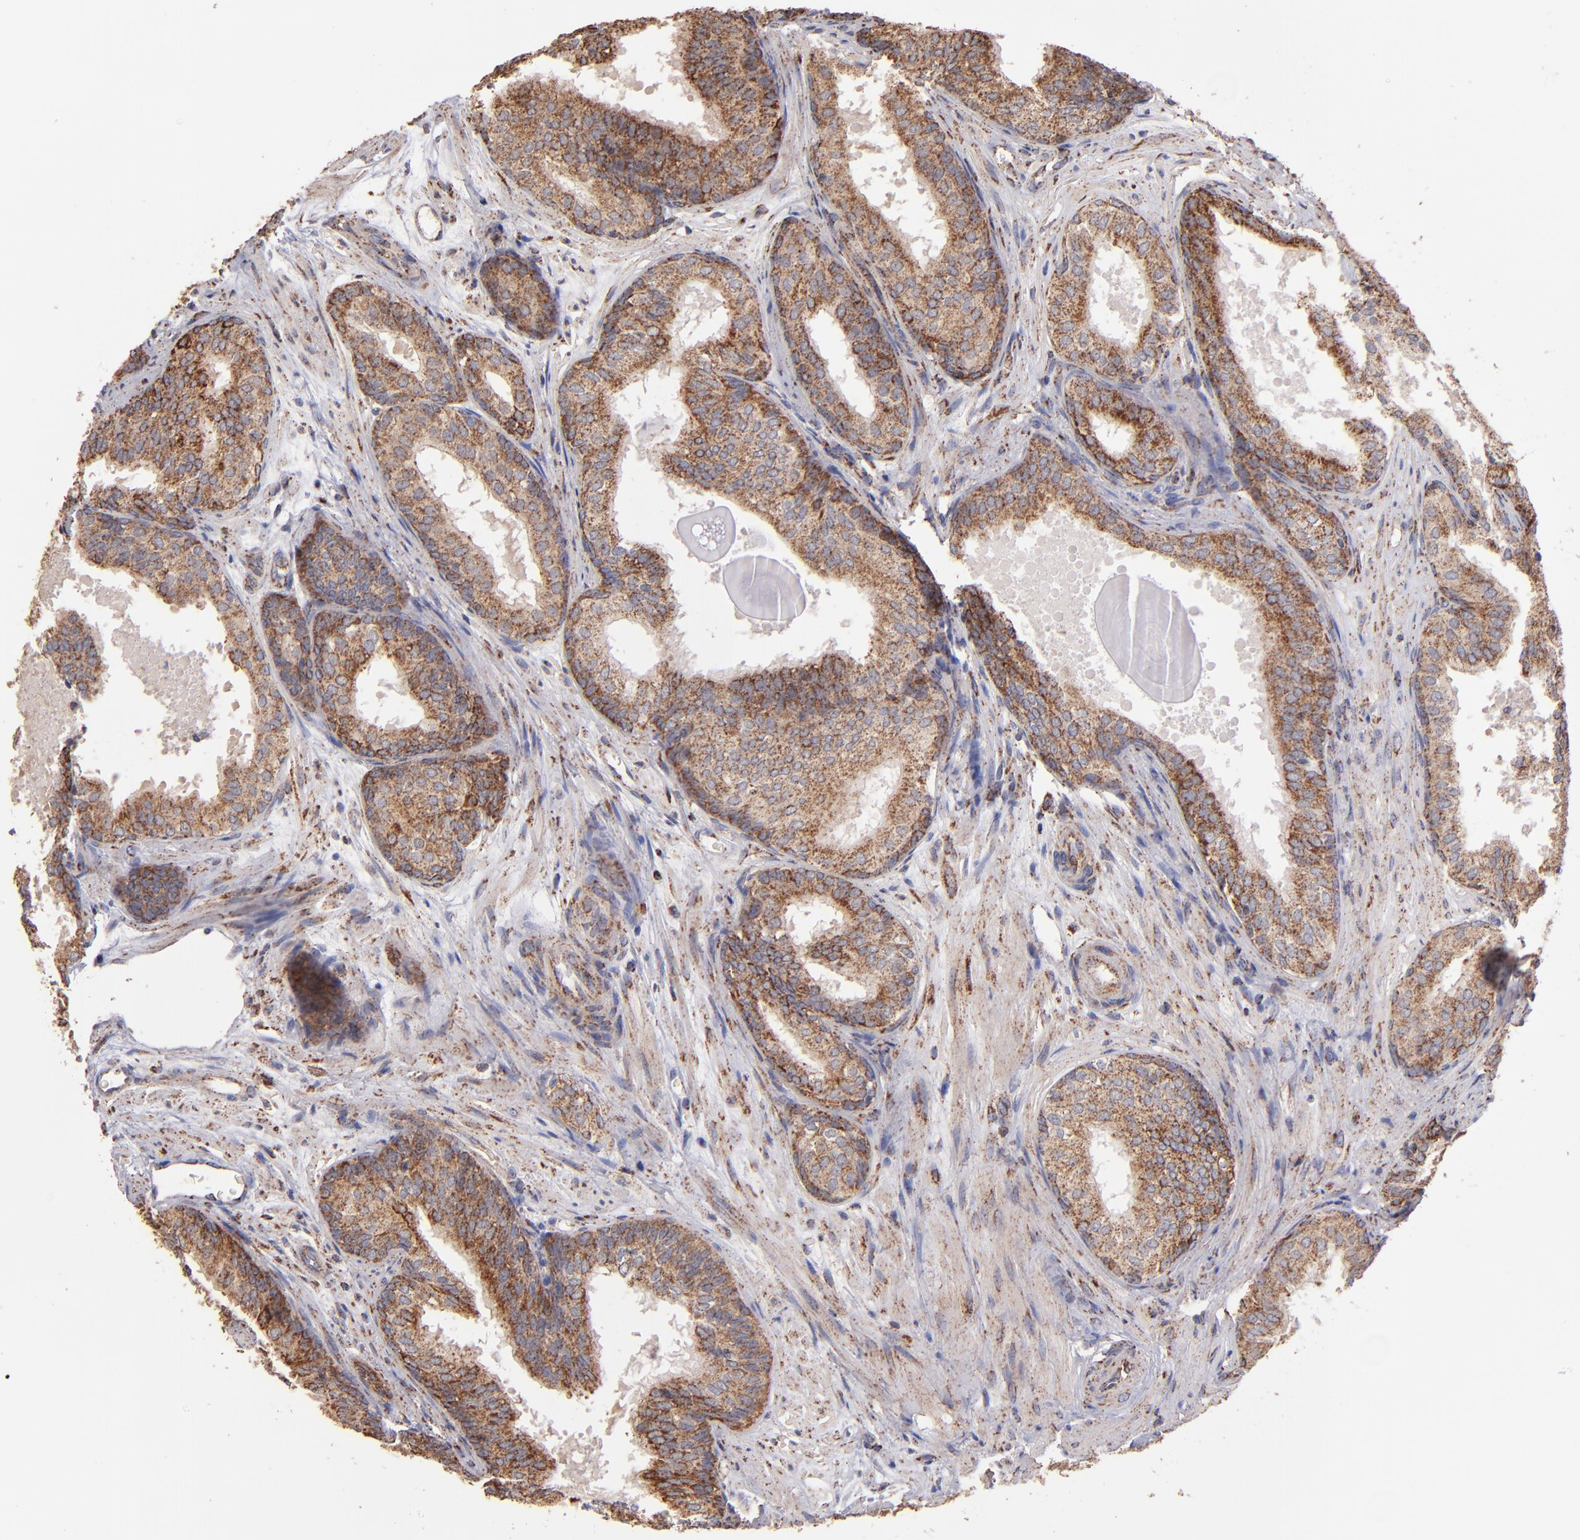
{"staining": {"intensity": "moderate", "quantity": ">75%", "location": "cytoplasmic/membranous"}, "tissue": "prostate cancer", "cell_type": "Tumor cells", "image_type": "cancer", "snomed": [{"axis": "morphology", "description": "Adenocarcinoma, Low grade"}, {"axis": "topography", "description": "Prostate"}], "caption": "Immunohistochemical staining of prostate cancer (adenocarcinoma (low-grade)) displays moderate cytoplasmic/membranous protein staining in about >75% of tumor cells. (DAB (3,3'-diaminobenzidine) IHC, brown staining for protein, blue staining for nuclei).", "gene": "DLST", "patient": {"sex": "male", "age": 69}}